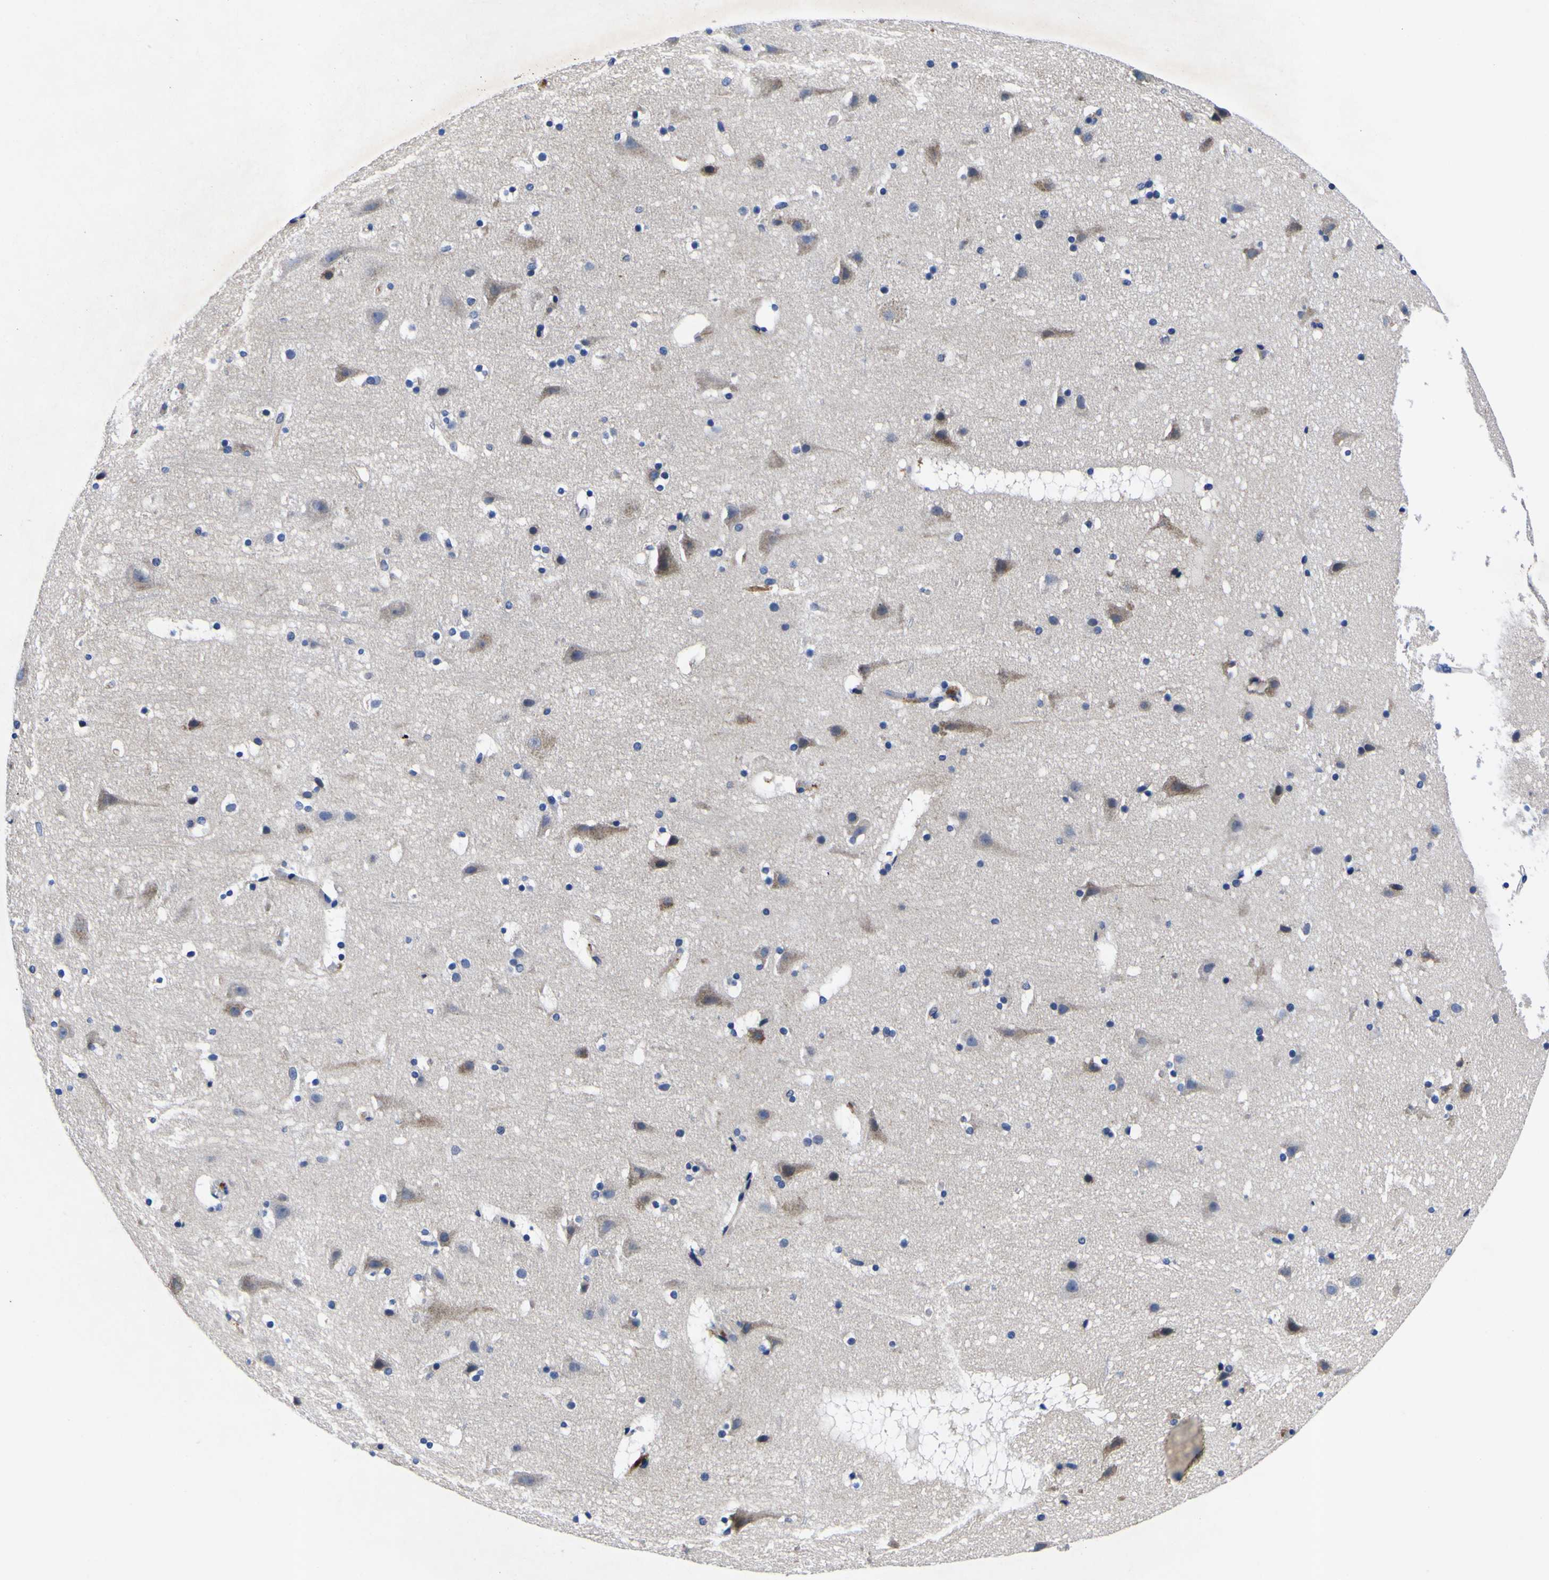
{"staining": {"intensity": "negative", "quantity": "none", "location": "none"}, "tissue": "cerebral cortex", "cell_type": "Endothelial cells", "image_type": "normal", "snomed": [{"axis": "morphology", "description": "Normal tissue, NOS"}, {"axis": "topography", "description": "Cerebral cortex"}], "caption": "The immunohistochemistry (IHC) image has no significant staining in endothelial cells of cerebral cortex.", "gene": "VASN", "patient": {"sex": "male", "age": 45}}